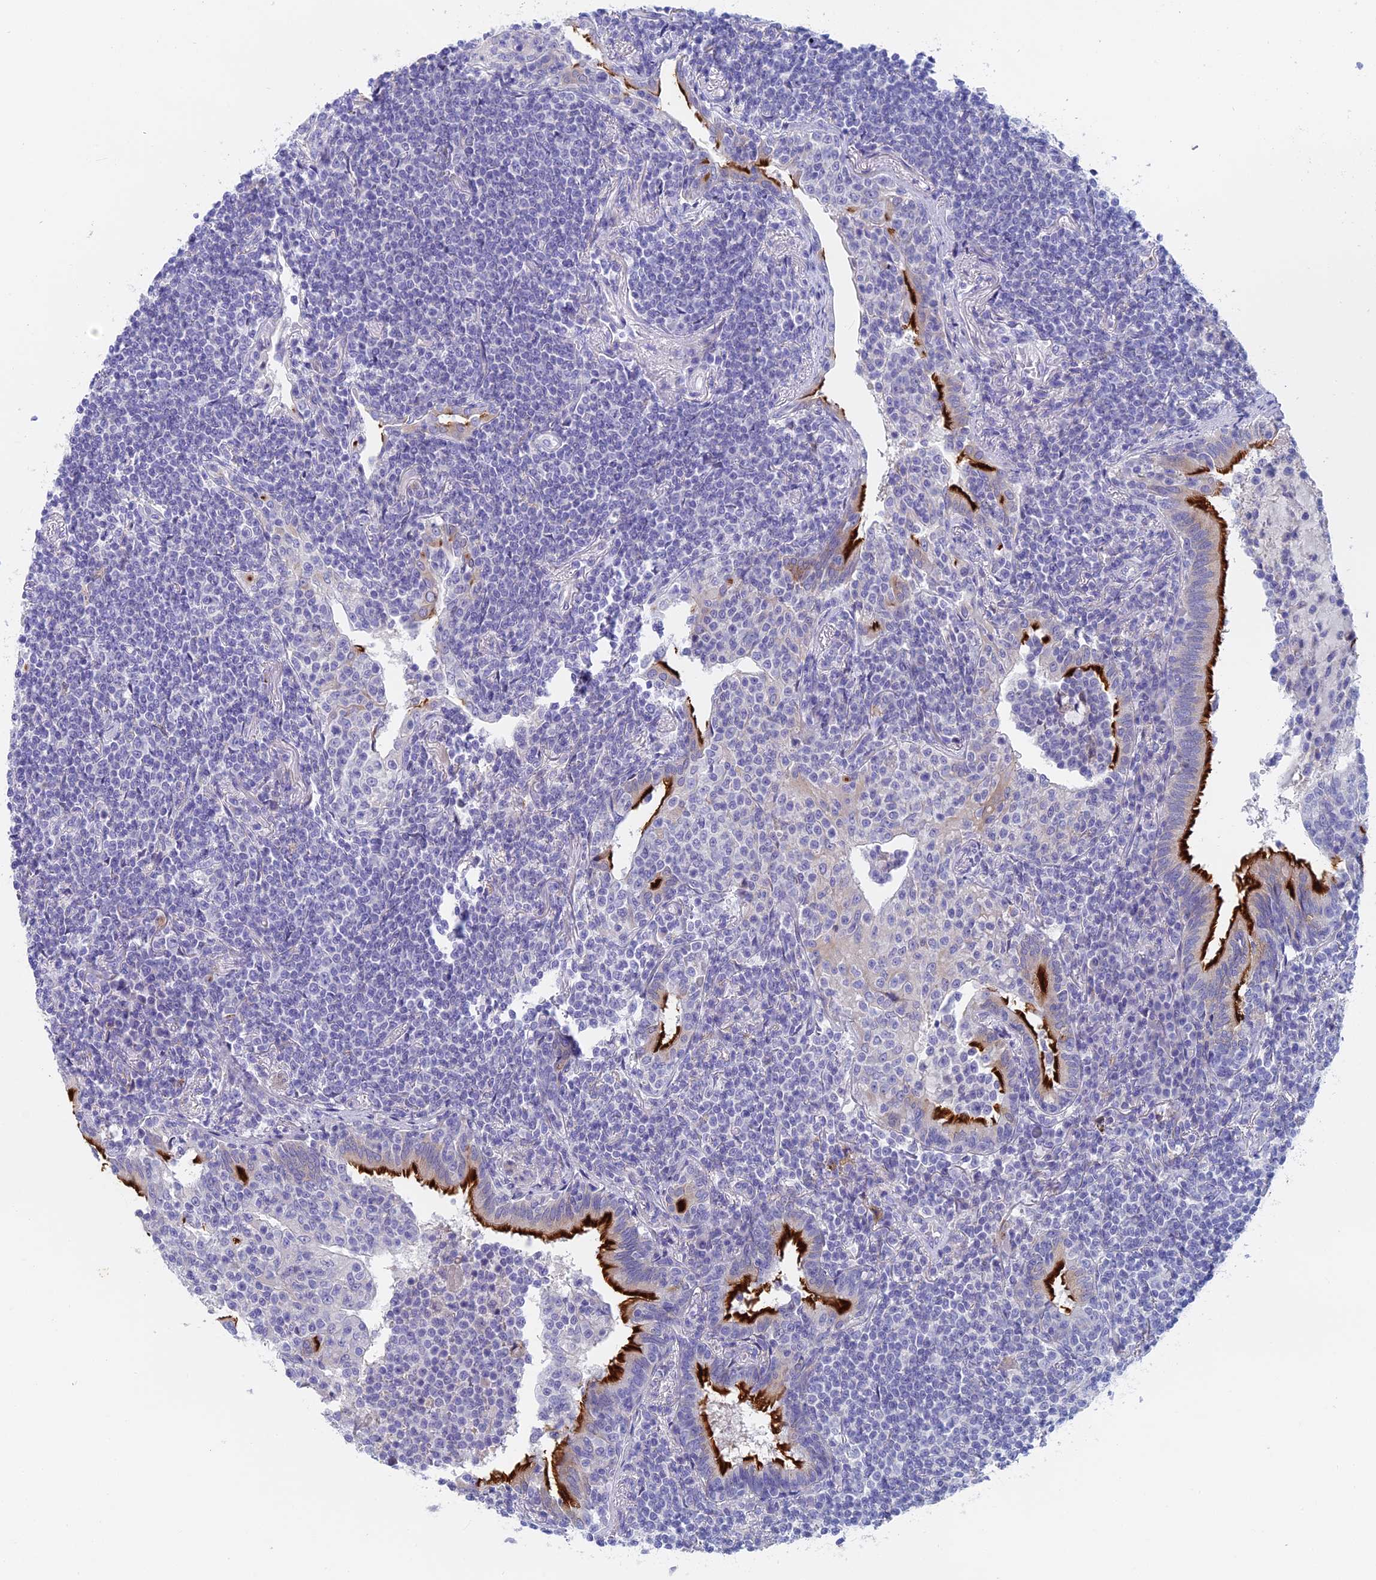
{"staining": {"intensity": "negative", "quantity": "none", "location": "none"}, "tissue": "lymphoma", "cell_type": "Tumor cells", "image_type": "cancer", "snomed": [{"axis": "morphology", "description": "Malignant lymphoma, non-Hodgkin's type, Low grade"}, {"axis": "topography", "description": "Lung"}], "caption": "Malignant lymphoma, non-Hodgkin's type (low-grade) was stained to show a protein in brown. There is no significant expression in tumor cells. (DAB immunohistochemistry (IHC), high magnification).", "gene": "GLB1L", "patient": {"sex": "female", "age": 71}}